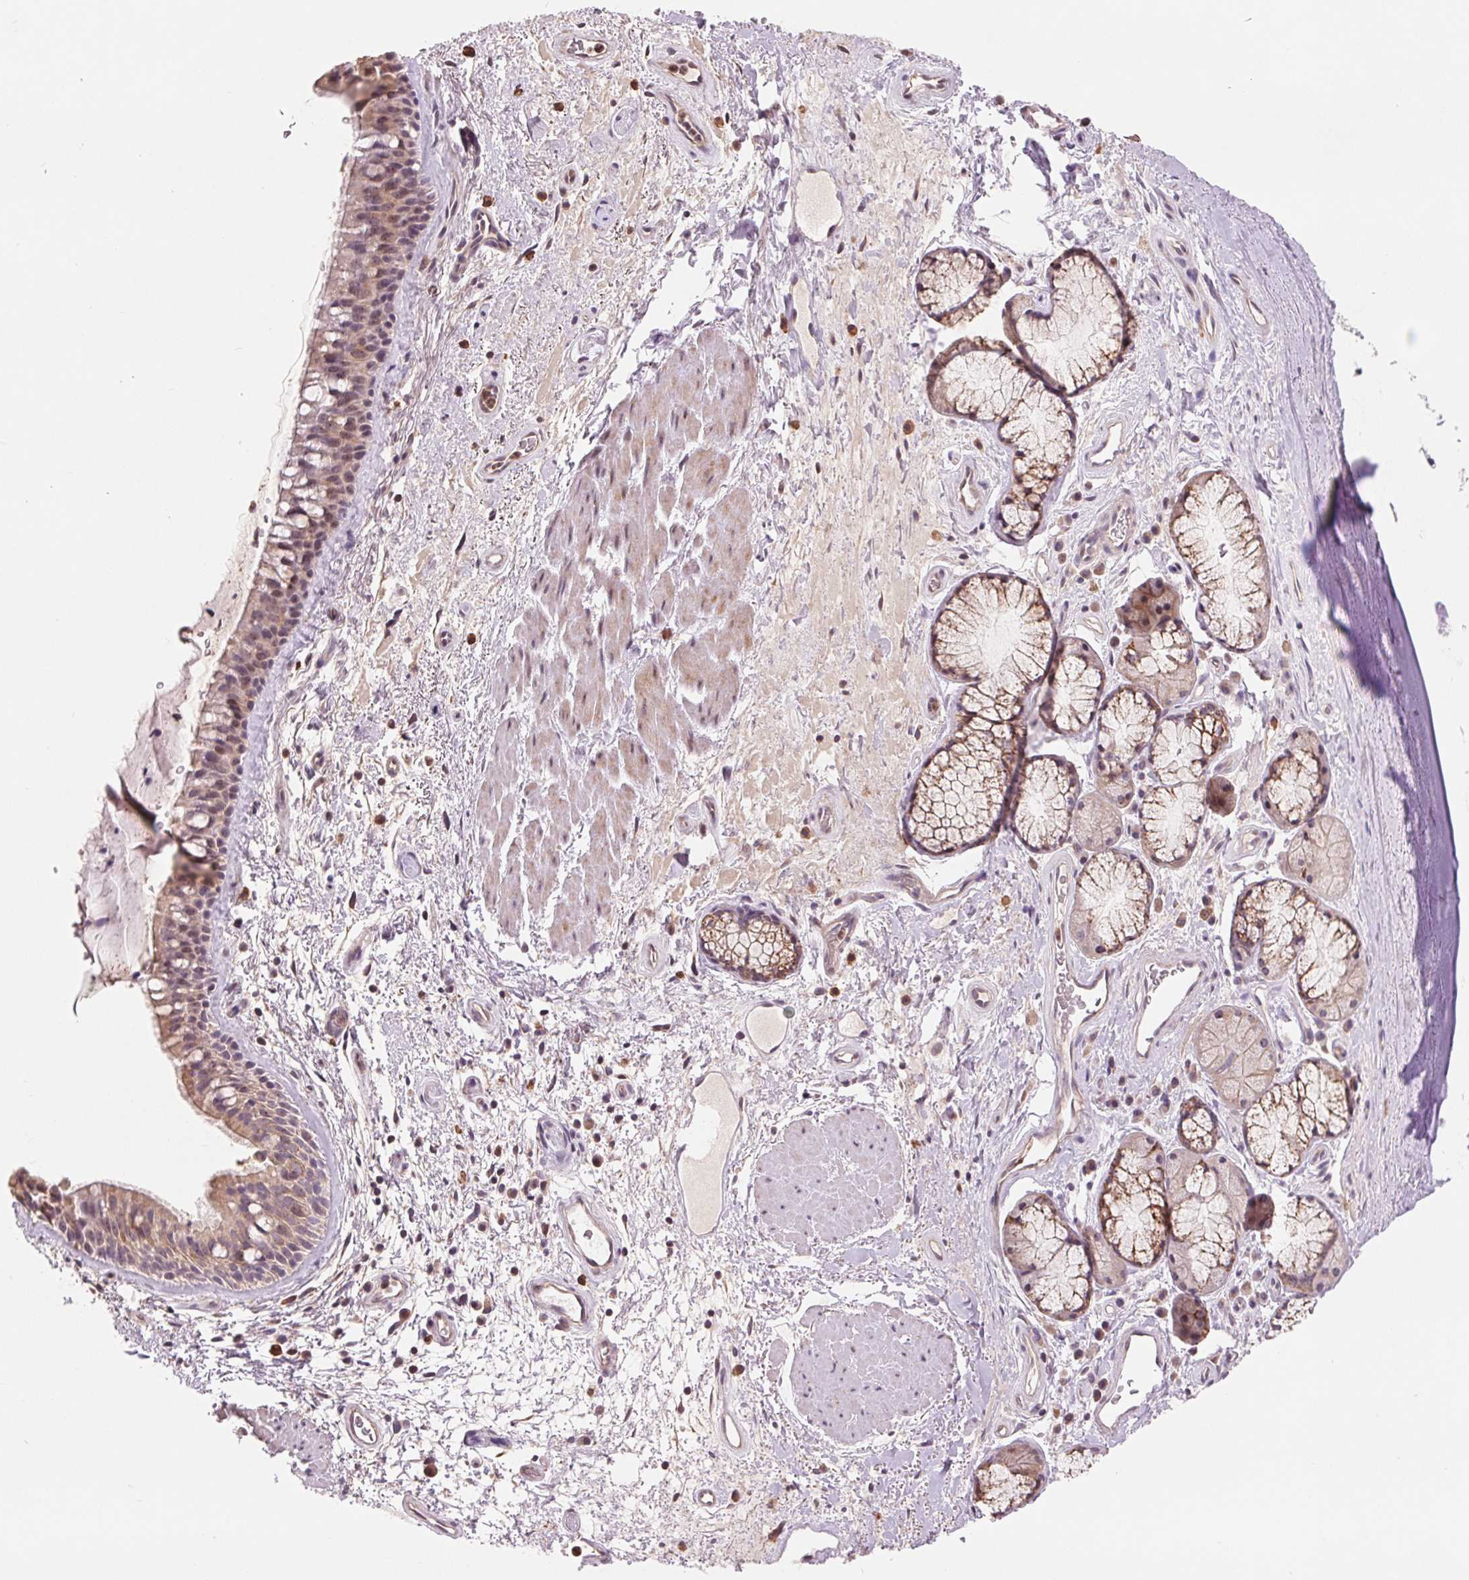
{"staining": {"intensity": "moderate", "quantity": ">75%", "location": "cytoplasmic/membranous"}, "tissue": "bronchus", "cell_type": "Respiratory epithelial cells", "image_type": "normal", "snomed": [{"axis": "morphology", "description": "Normal tissue, NOS"}, {"axis": "topography", "description": "Bronchus"}], "caption": "A micrograph of bronchus stained for a protein exhibits moderate cytoplasmic/membranous brown staining in respiratory epithelial cells. The protein of interest is shown in brown color, while the nuclei are stained blue.", "gene": "RANBP3L", "patient": {"sex": "male", "age": 48}}